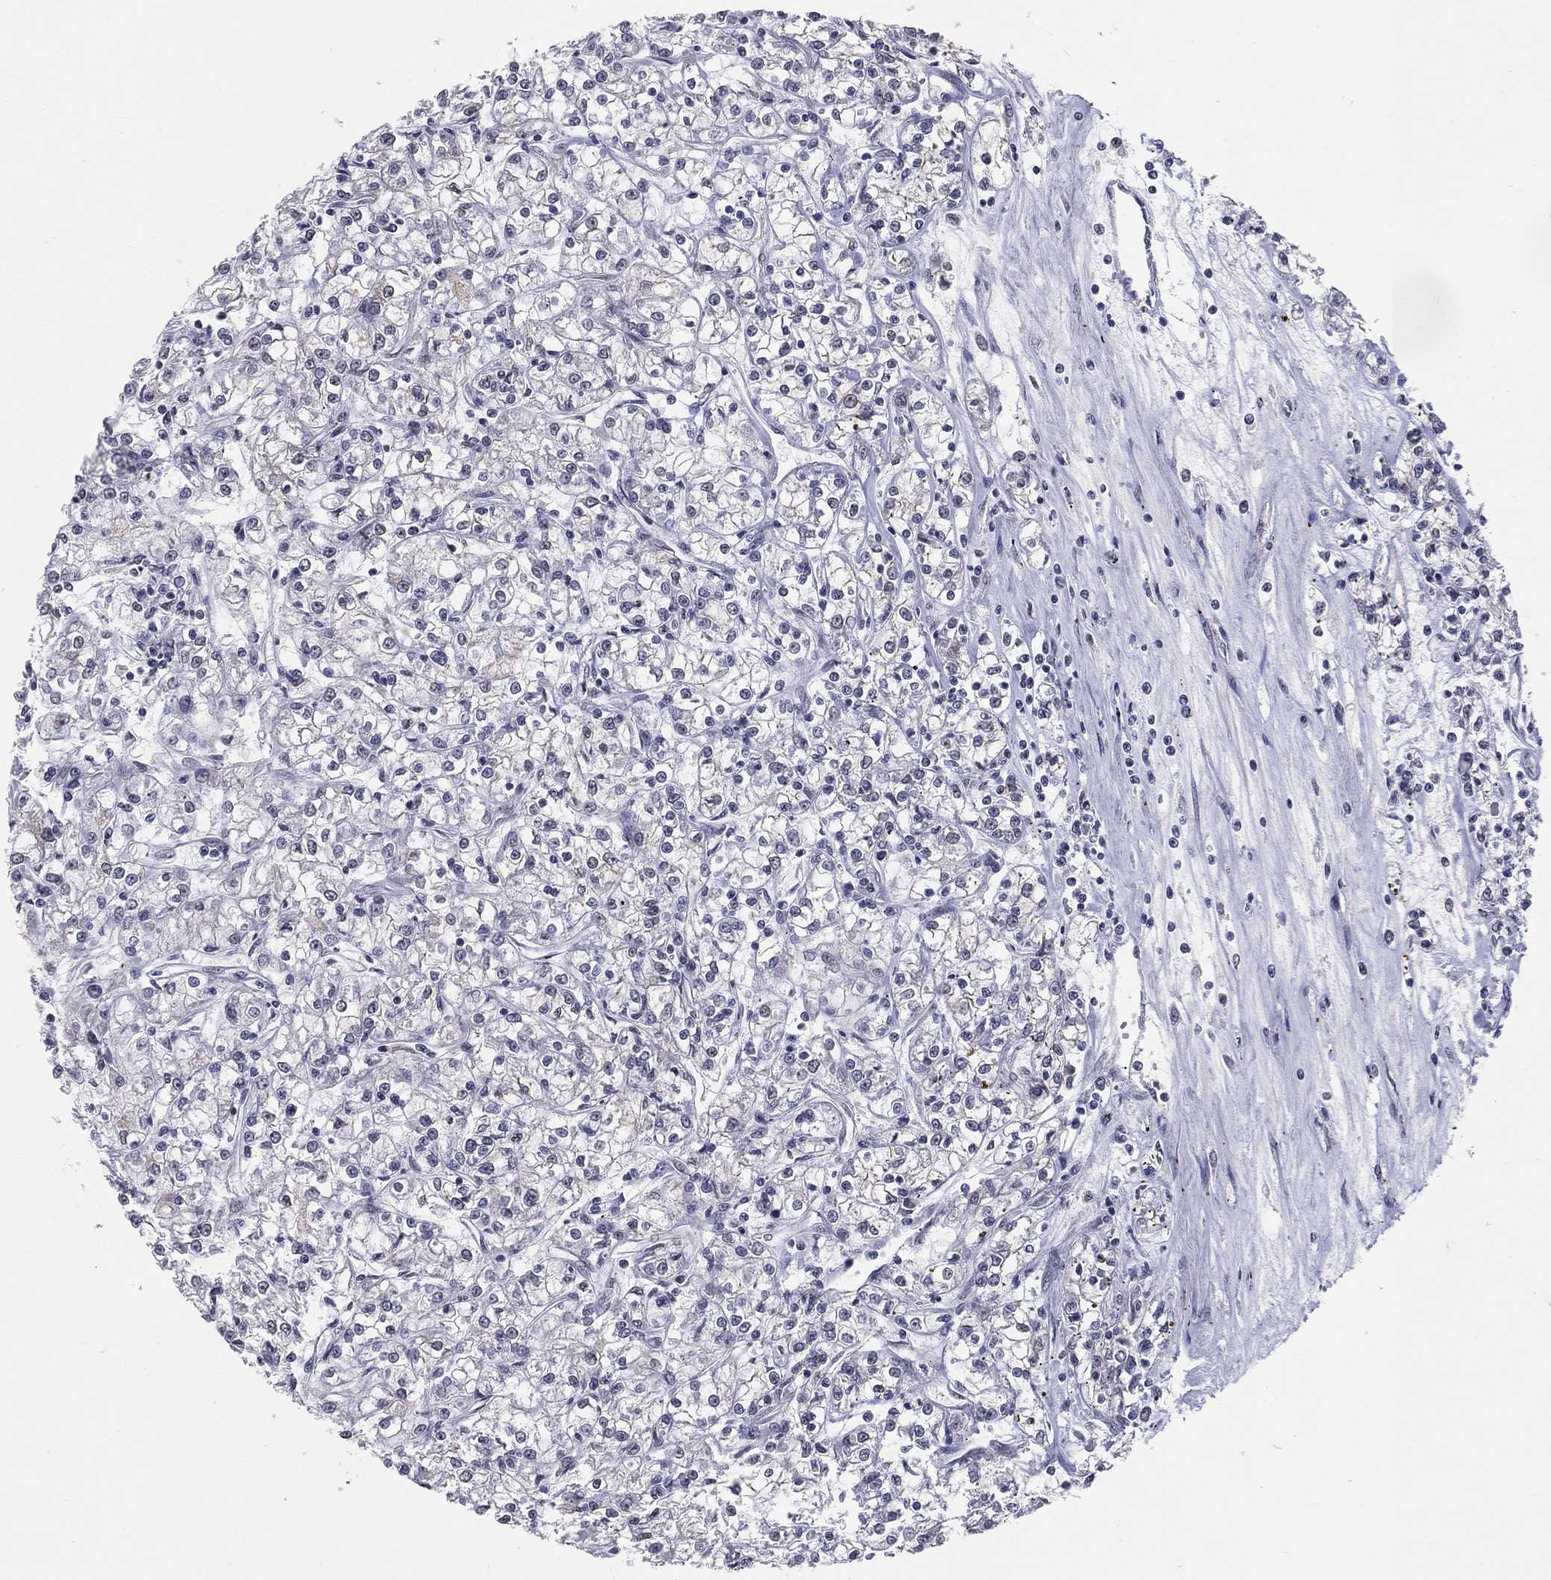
{"staining": {"intensity": "negative", "quantity": "none", "location": "none"}, "tissue": "renal cancer", "cell_type": "Tumor cells", "image_type": "cancer", "snomed": [{"axis": "morphology", "description": "Adenocarcinoma, NOS"}, {"axis": "topography", "description": "Kidney"}], "caption": "Protein analysis of adenocarcinoma (renal) demonstrates no significant positivity in tumor cells.", "gene": "CDK7", "patient": {"sex": "female", "age": 59}}